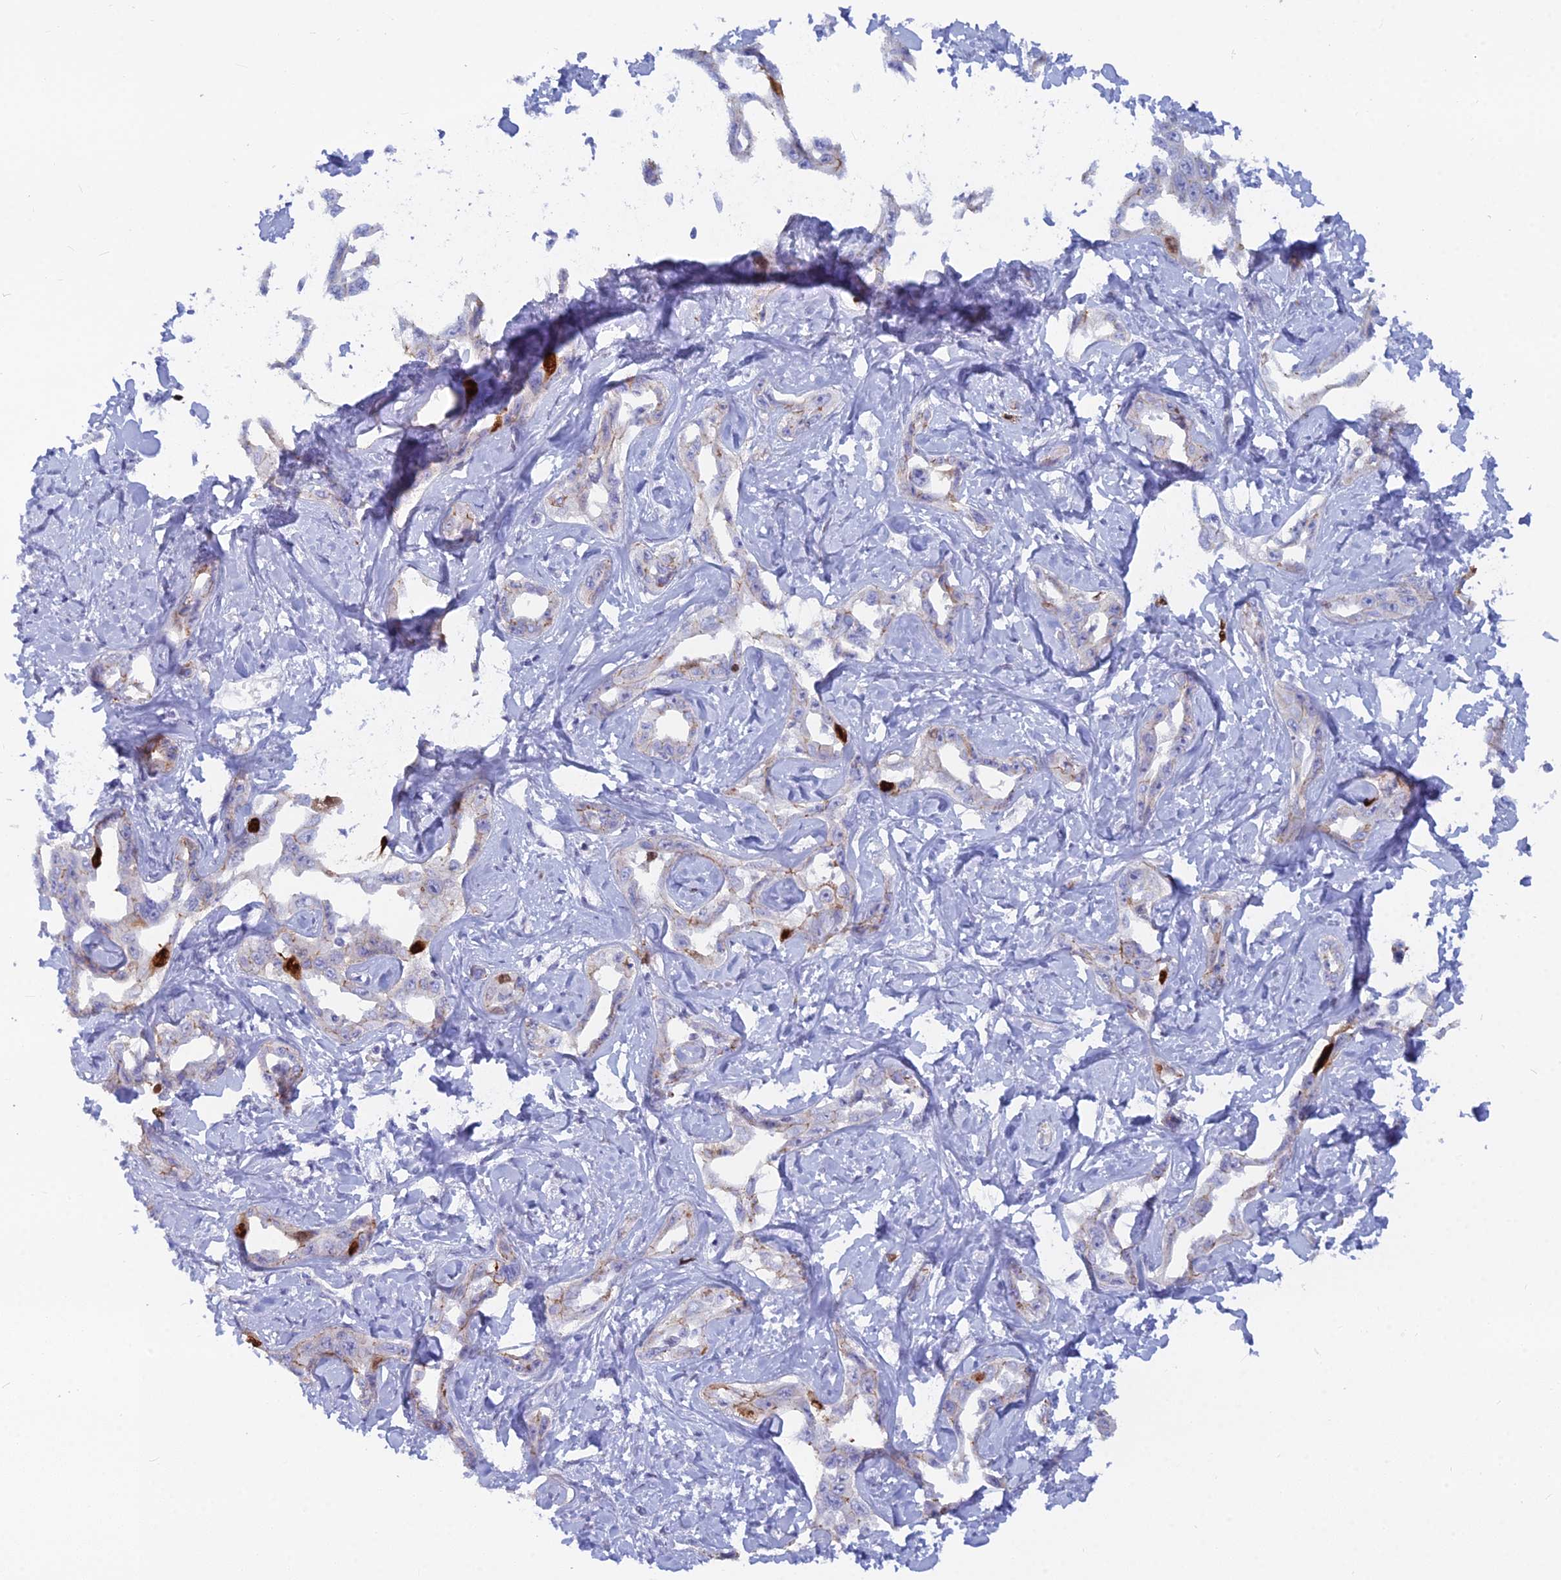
{"staining": {"intensity": "strong", "quantity": "<25%", "location": "nuclear"}, "tissue": "liver cancer", "cell_type": "Tumor cells", "image_type": "cancer", "snomed": [{"axis": "morphology", "description": "Cholangiocarcinoma"}, {"axis": "topography", "description": "Liver"}], "caption": "A histopathology image of liver cholangiocarcinoma stained for a protein displays strong nuclear brown staining in tumor cells.", "gene": "NUSAP1", "patient": {"sex": "male", "age": 59}}